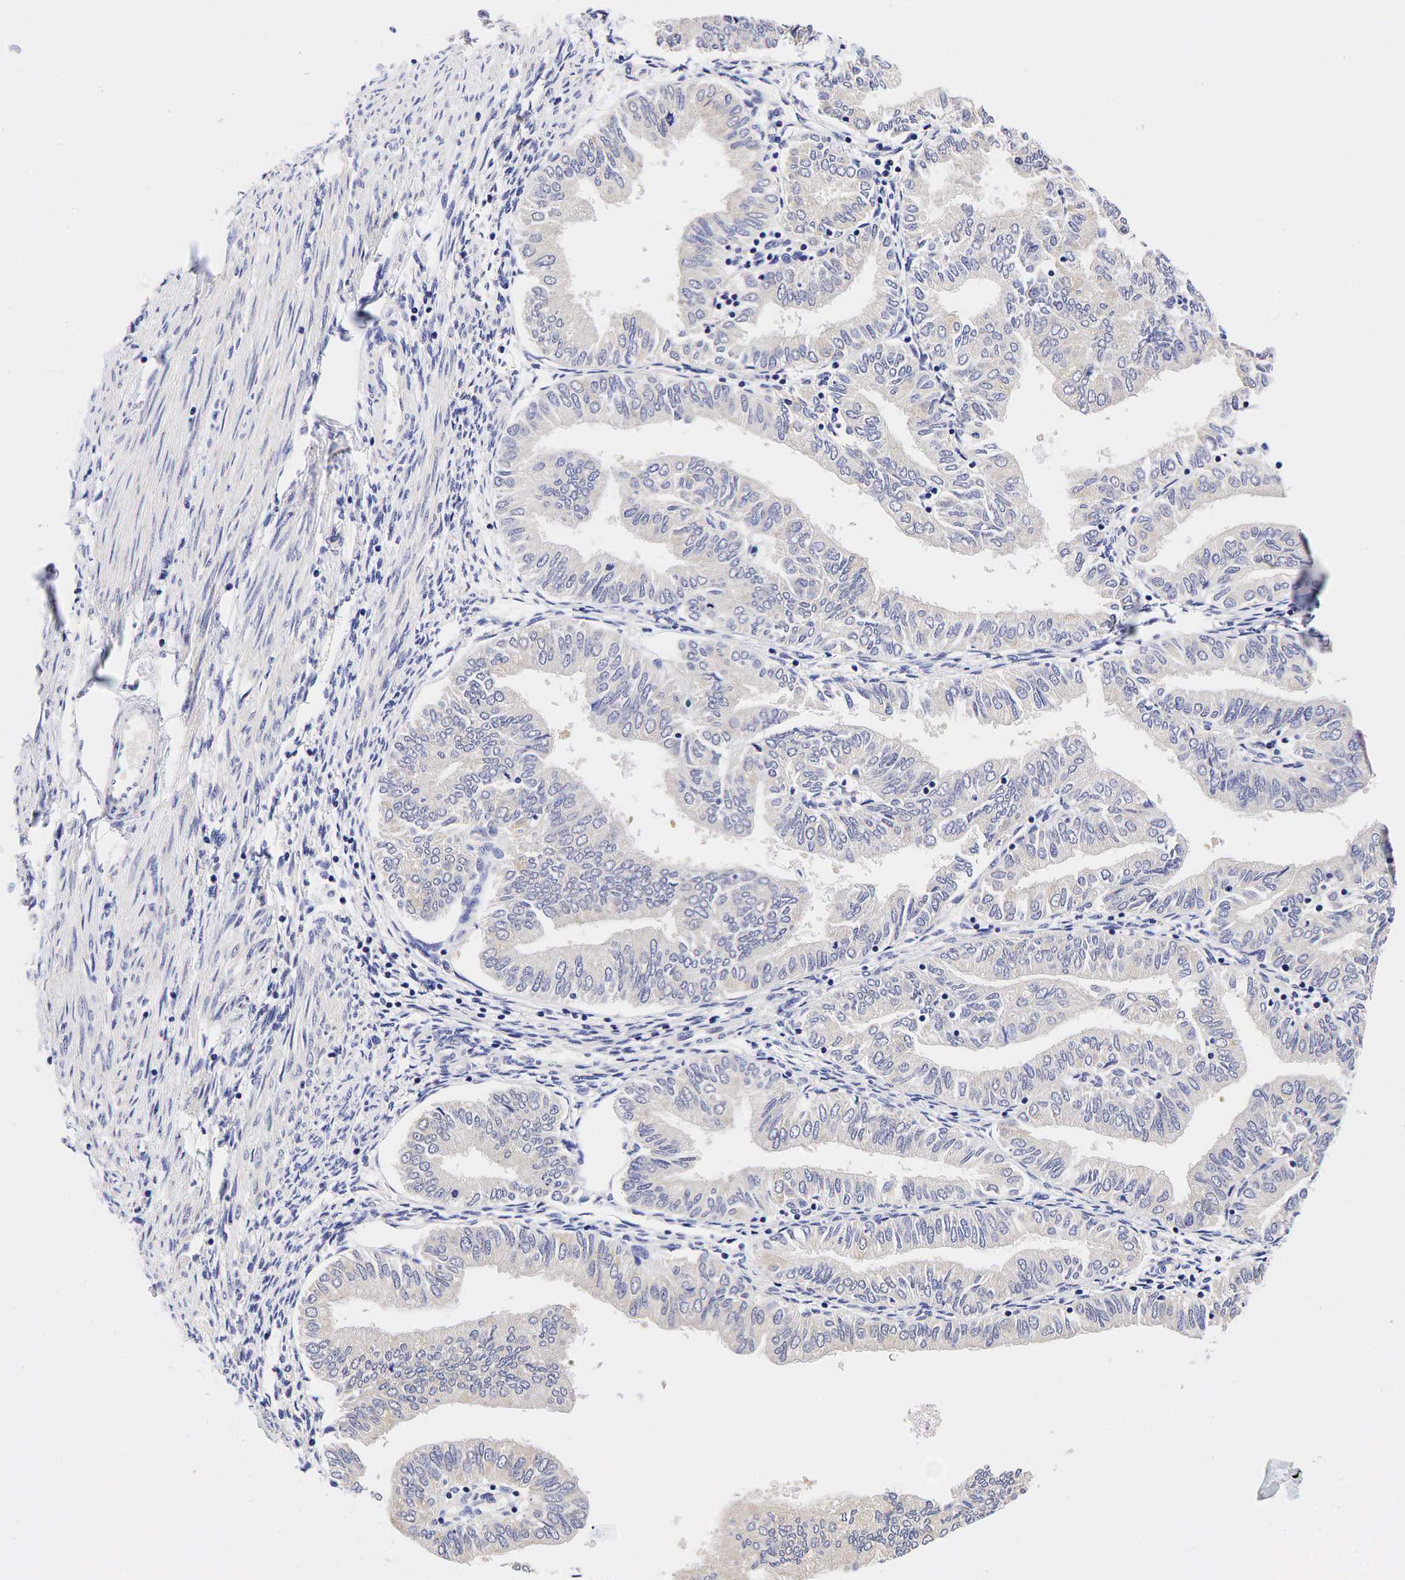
{"staining": {"intensity": "negative", "quantity": "none", "location": "none"}, "tissue": "endometrial cancer", "cell_type": "Tumor cells", "image_type": "cancer", "snomed": [{"axis": "morphology", "description": "Adenocarcinoma, NOS"}, {"axis": "topography", "description": "Endometrium"}], "caption": "Adenocarcinoma (endometrial) stained for a protein using immunohistochemistry reveals no expression tumor cells.", "gene": "CCND1", "patient": {"sex": "female", "age": 51}}